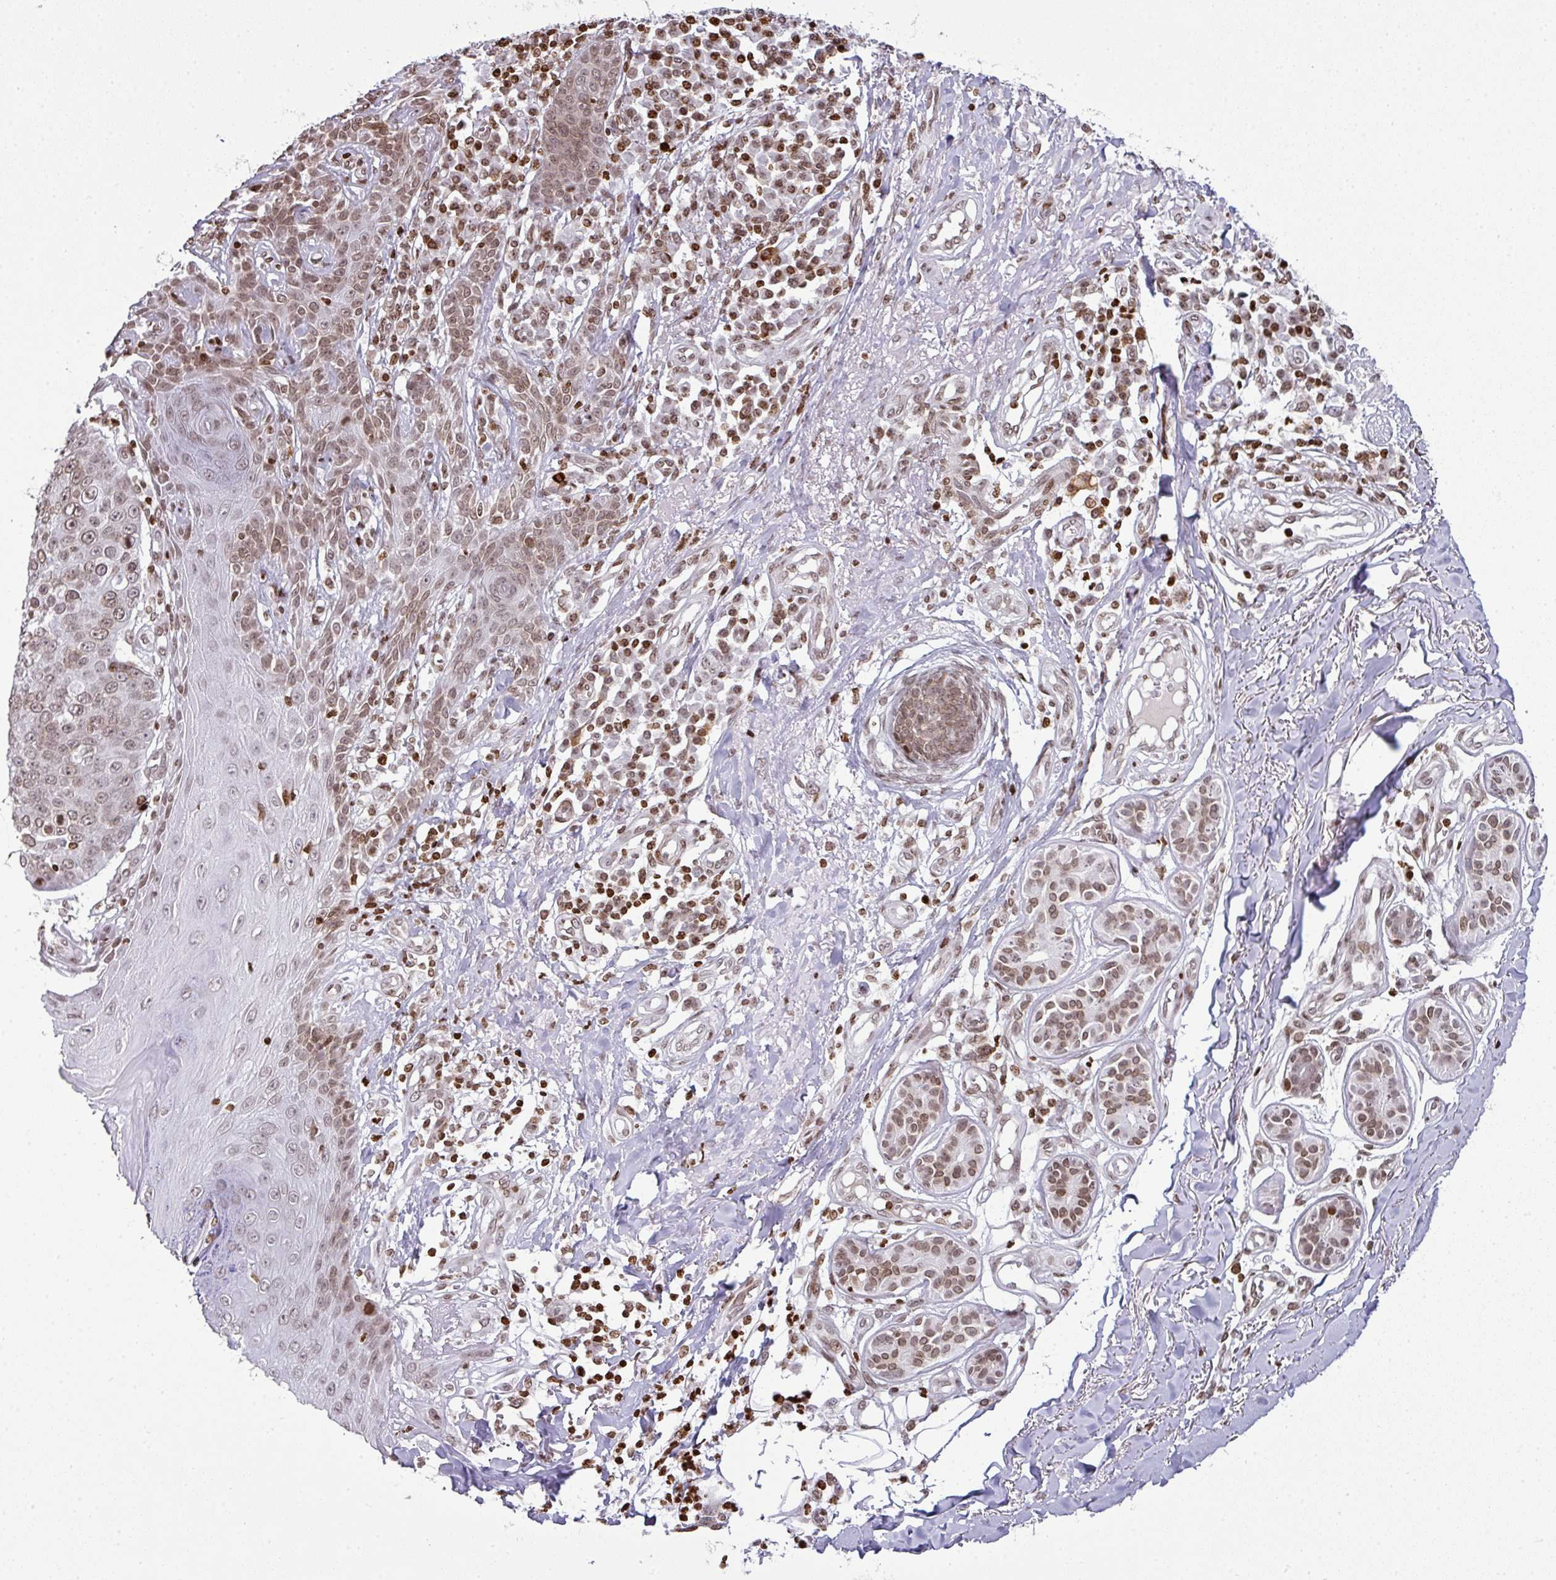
{"staining": {"intensity": "weak", "quantity": ">75%", "location": "nuclear"}, "tissue": "skin cancer", "cell_type": "Tumor cells", "image_type": "cancer", "snomed": [{"axis": "morphology", "description": "Squamous cell carcinoma, NOS"}, {"axis": "topography", "description": "Skin"}], "caption": "Immunohistochemical staining of human skin cancer shows weak nuclear protein expression in about >75% of tumor cells.", "gene": "RASL11A", "patient": {"sex": "male", "age": 71}}